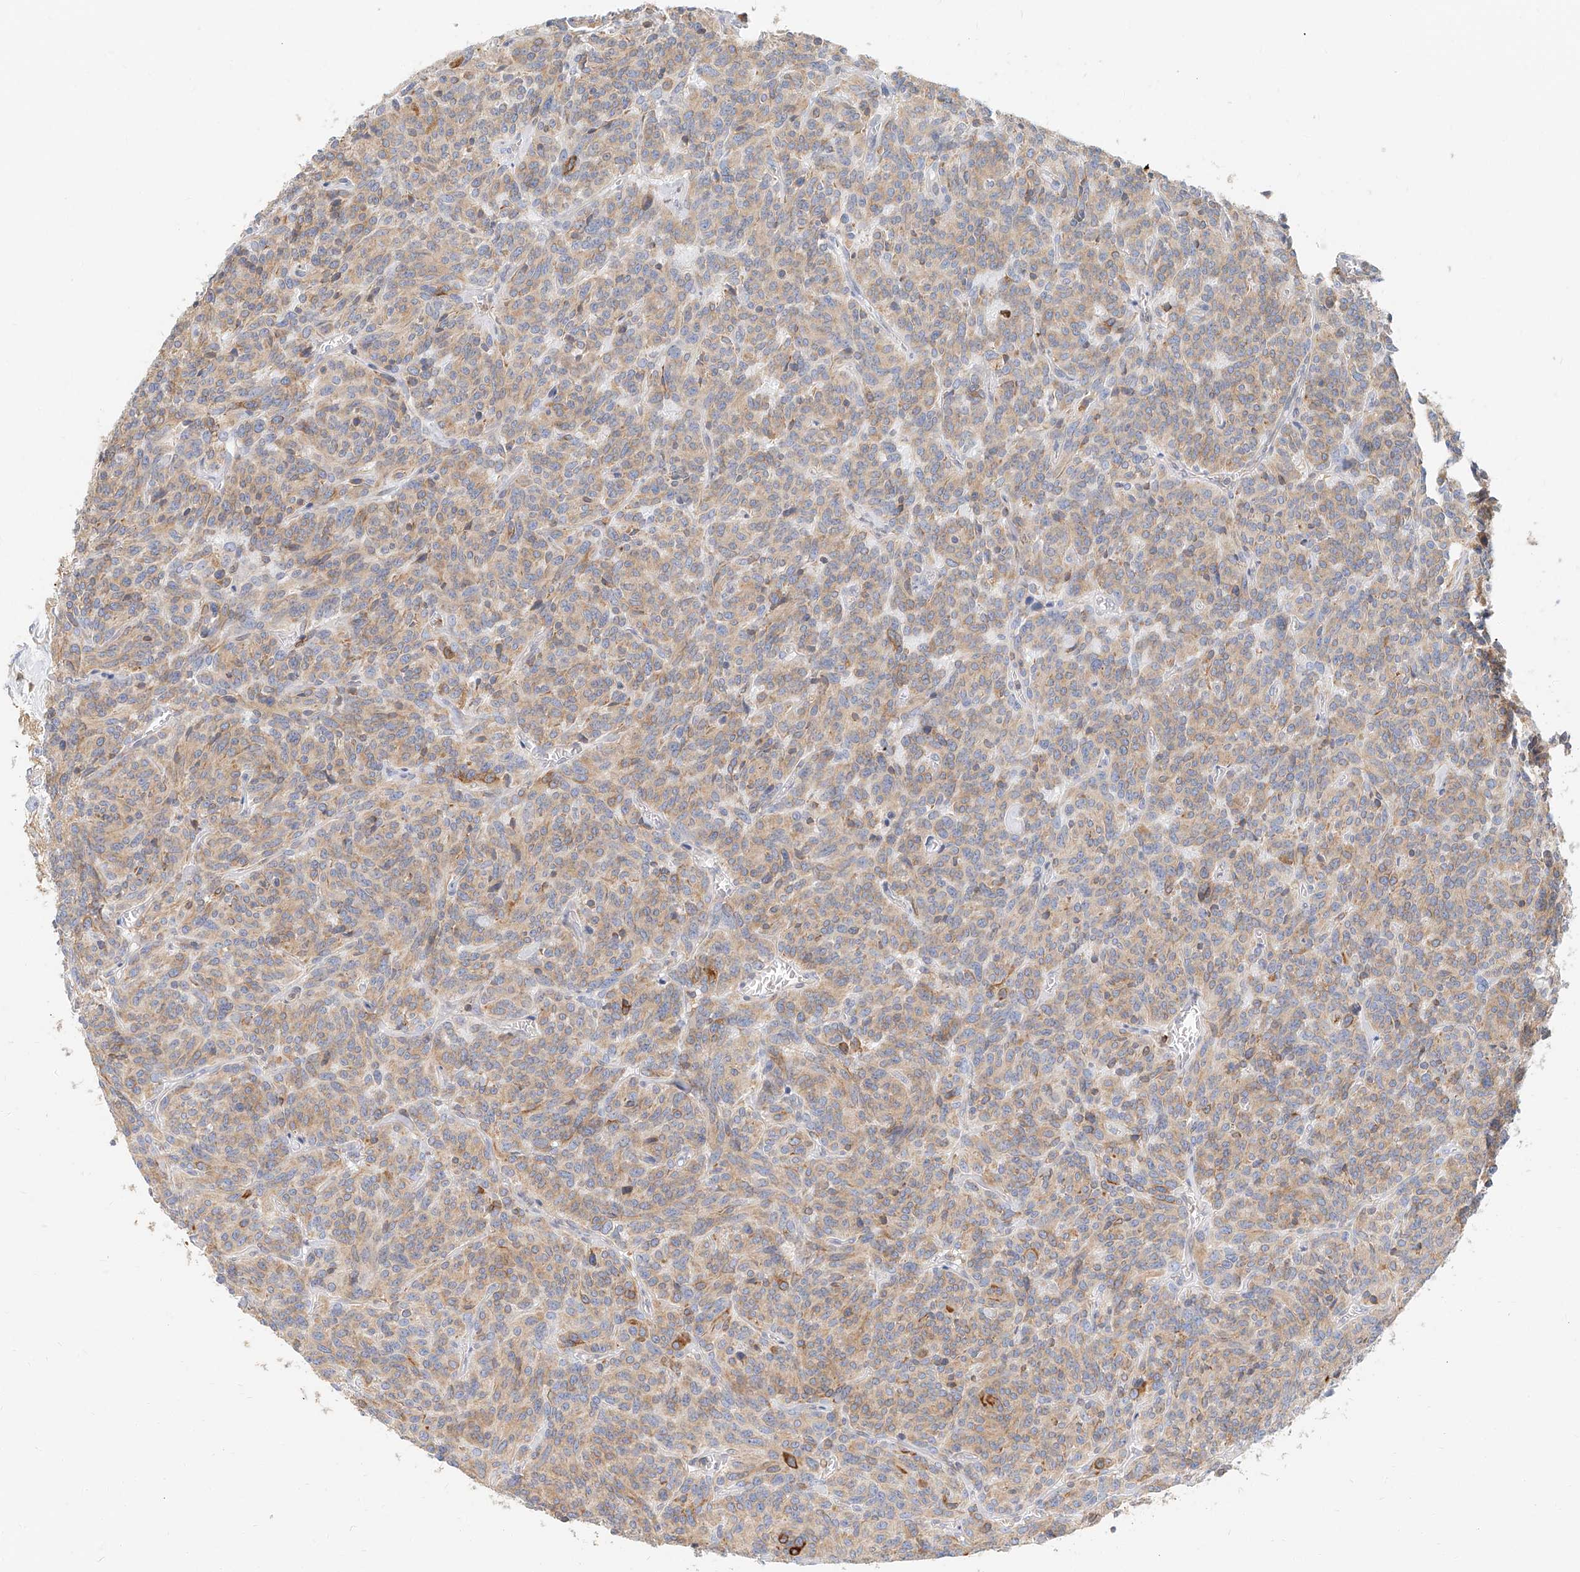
{"staining": {"intensity": "moderate", "quantity": ">75%", "location": "cytoplasmic/membranous"}, "tissue": "carcinoid", "cell_type": "Tumor cells", "image_type": "cancer", "snomed": [{"axis": "morphology", "description": "Carcinoid, malignant, NOS"}, {"axis": "topography", "description": "Lung"}], "caption": "Carcinoid stained with a brown dye shows moderate cytoplasmic/membranous positive staining in approximately >75% of tumor cells.", "gene": "DHRS7", "patient": {"sex": "female", "age": 46}}